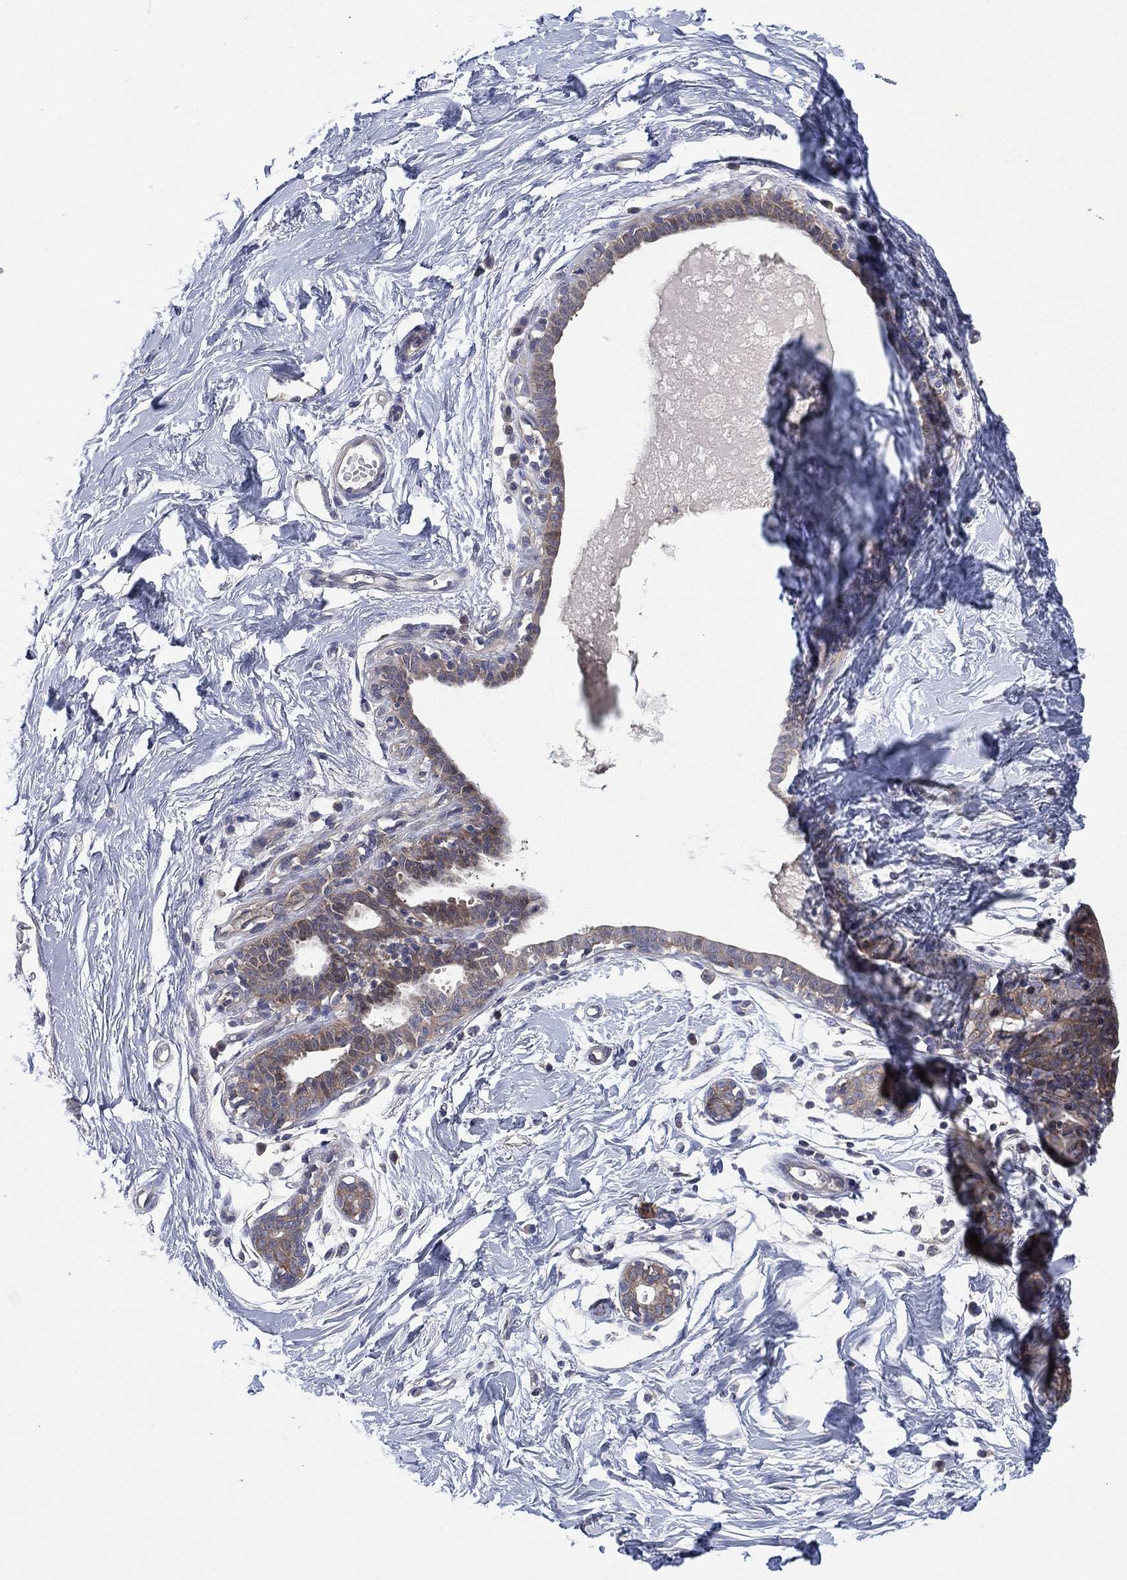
{"staining": {"intensity": "negative", "quantity": "none", "location": "none"}, "tissue": "breast", "cell_type": "Adipocytes", "image_type": "normal", "snomed": [{"axis": "morphology", "description": "Normal tissue, NOS"}, {"axis": "topography", "description": "Breast"}], "caption": "A high-resolution histopathology image shows immunohistochemistry (IHC) staining of benign breast, which exhibits no significant positivity in adipocytes. Nuclei are stained in blue.", "gene": "MPP7", "patient": {"sex": "female", "age": 37}}